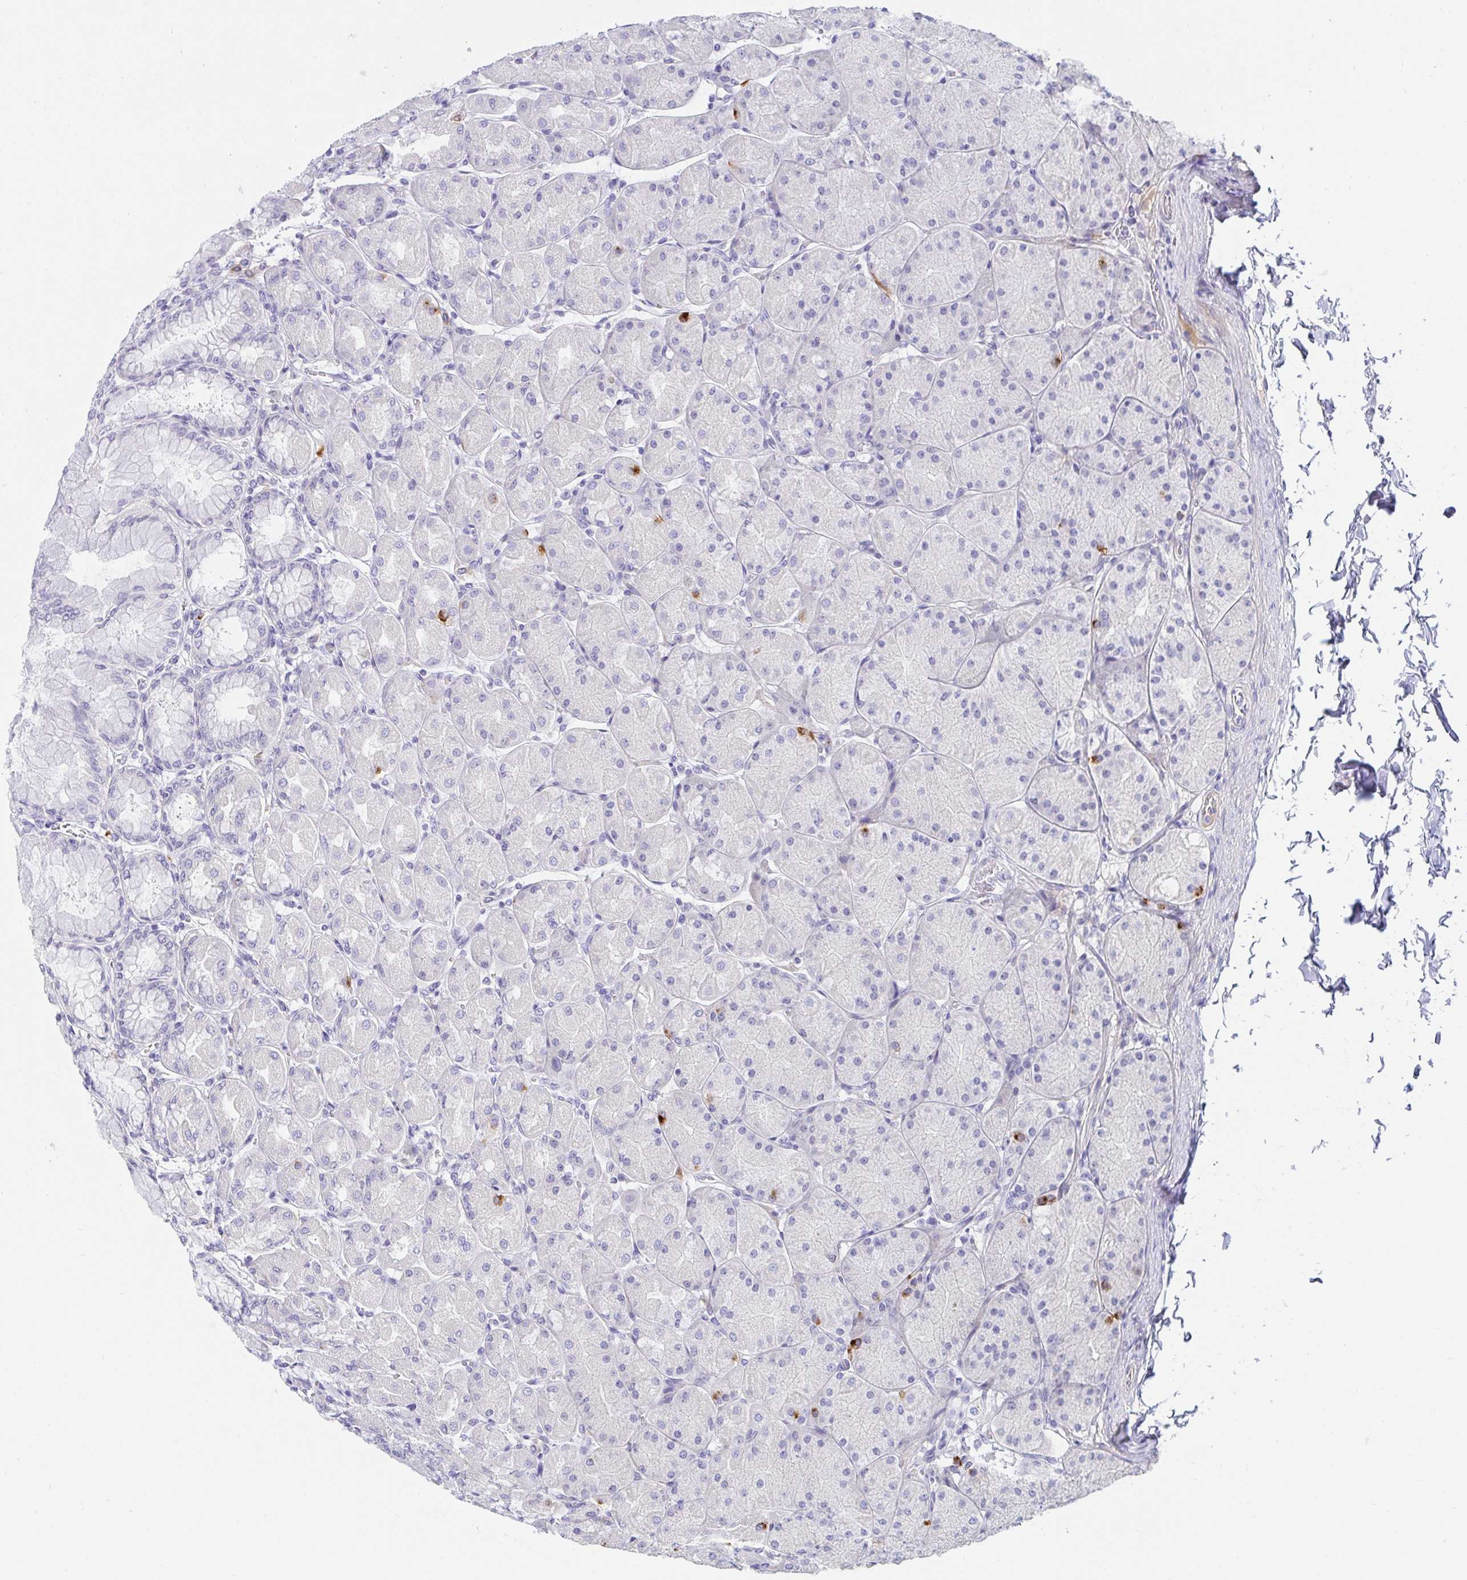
{"staining": {"intensity": "negative", "quantity": "none", "location": "none"}, "tissue": "stomach", "cell_type": "Glandular cells", "image_type": "normal", "snomed": [{"axis": "morphology", "description": "Normal tissue, NOS"}, {"axis": "topography", "description": "Stomach, upper"}], "caption": "Histopathology image shows no protein staining in glandular cells of benign stomach.", "gene": "C4orf17", "patient": {"sex": "female", "age": 56}}